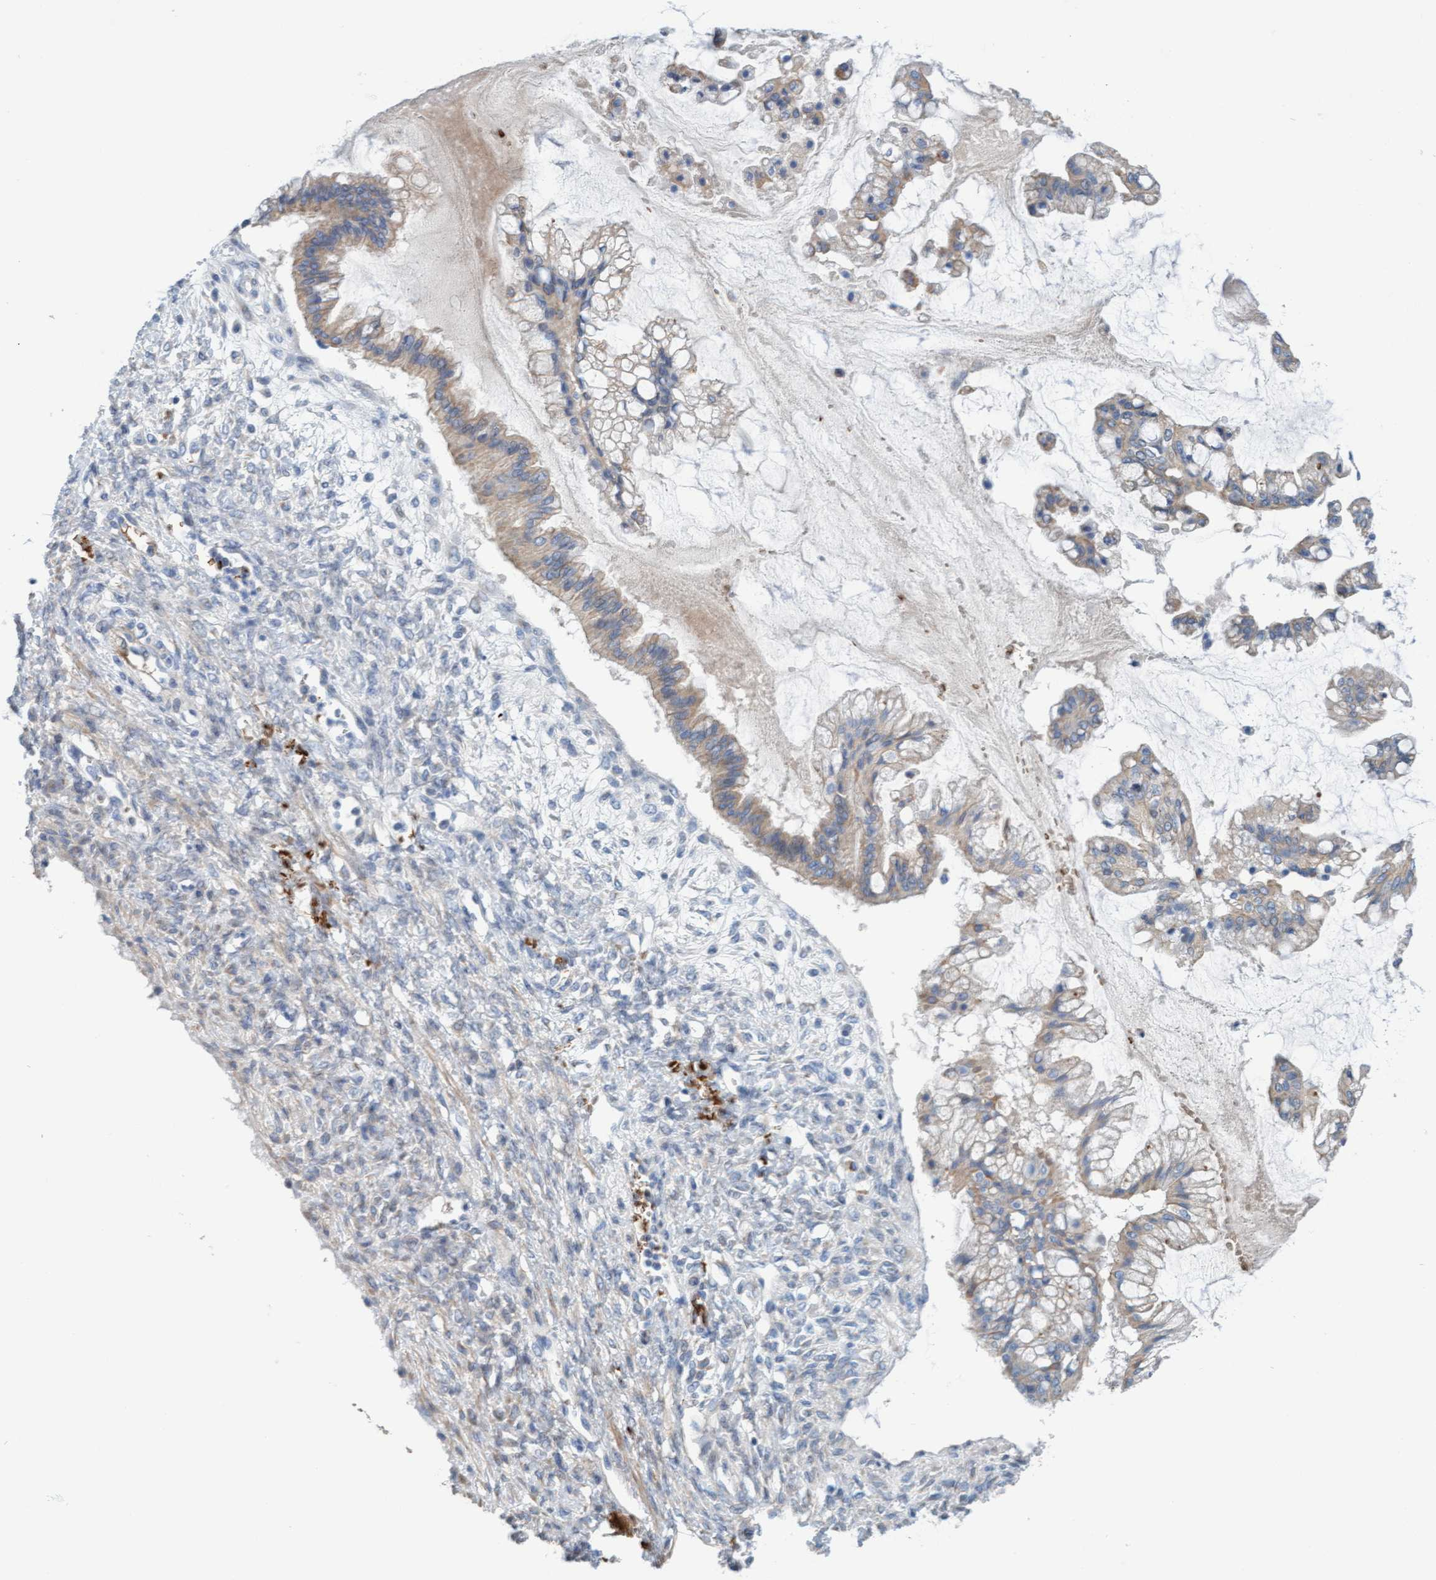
{"staining": {"intensity": "weak", "quantity": "25%-75%", "location": "cytoplasmic/membranous"}, "tissue": "ovarian cancer", "cell_type": "Tumor cells", "image_type": "cancer", "snomed": [{"axis": "morphology", "description": "Cystadenocarcinoma, mucinous, NOS"}, {"axis": "topography", "description": "Ovary"}], "caption": "High-power microscopy captured an IHC image of ovarian cancer, revealing weak cytoplasmic/membranous staining in about 25%-75% of tumor cells.", "gene": "P2RX5", "patient": {"sex": "female", "age": 73}}